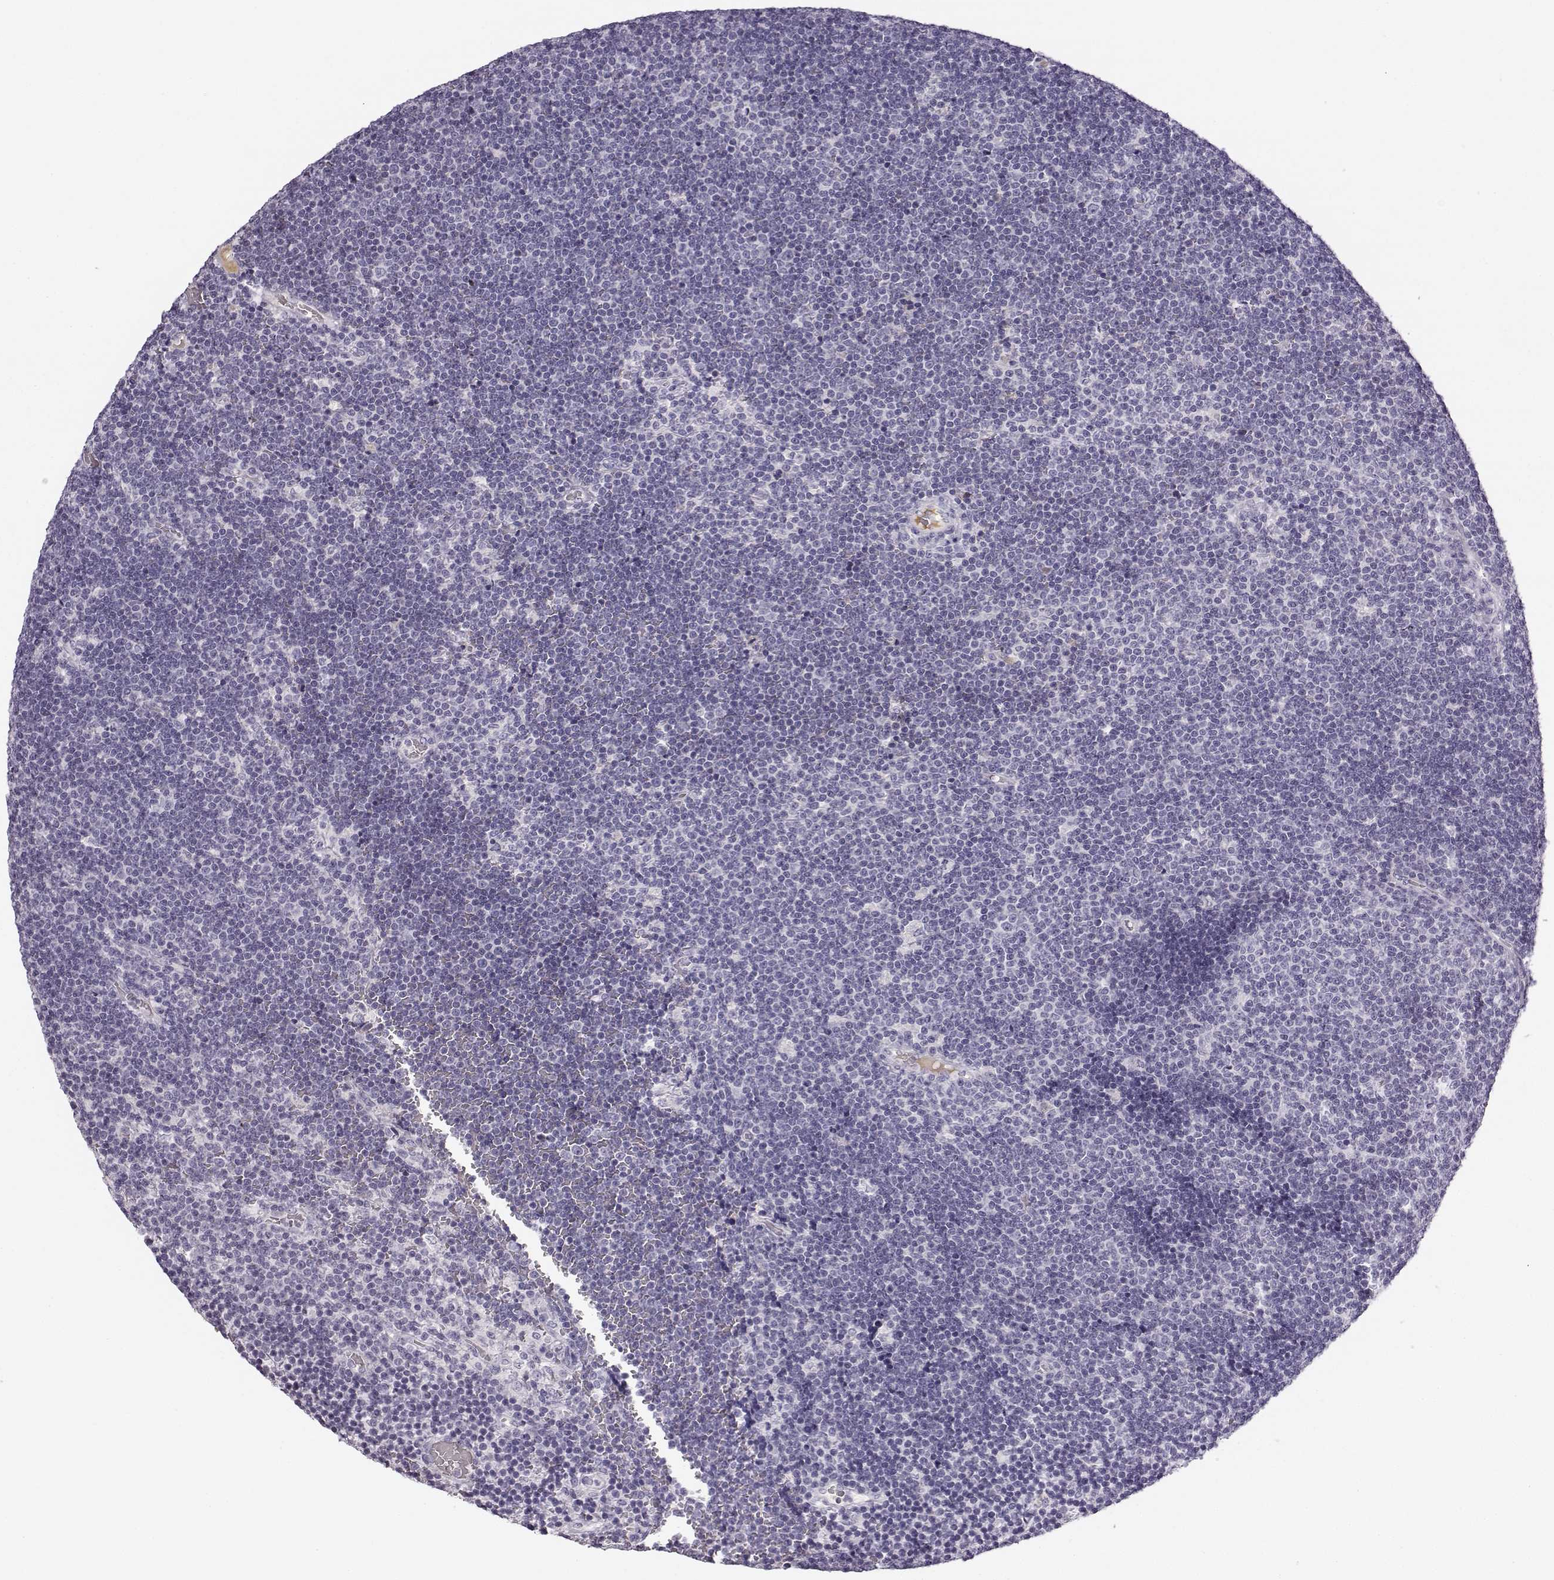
{"staining": {"intensity": "negative", "quantity": "none", "location": "none"}, "tissue": "lymphoma", "cell_type": "Tumor cells", "image_type": "cancer", "snomed": [{"axis": "morphology", "description": "Malignant lymphoma, non-Hodgkin's type, Low grade"}, {"axis": "topography", "description": "Brain"}], "caption": "Immunohistochemical staining of malignant lymphoma, non-Hodgkin's type (low-grade) exhibits no significant positivity in tumor cells.", "gene": "KIAA0319", "patient": {"sex": "female", "age": 66}}